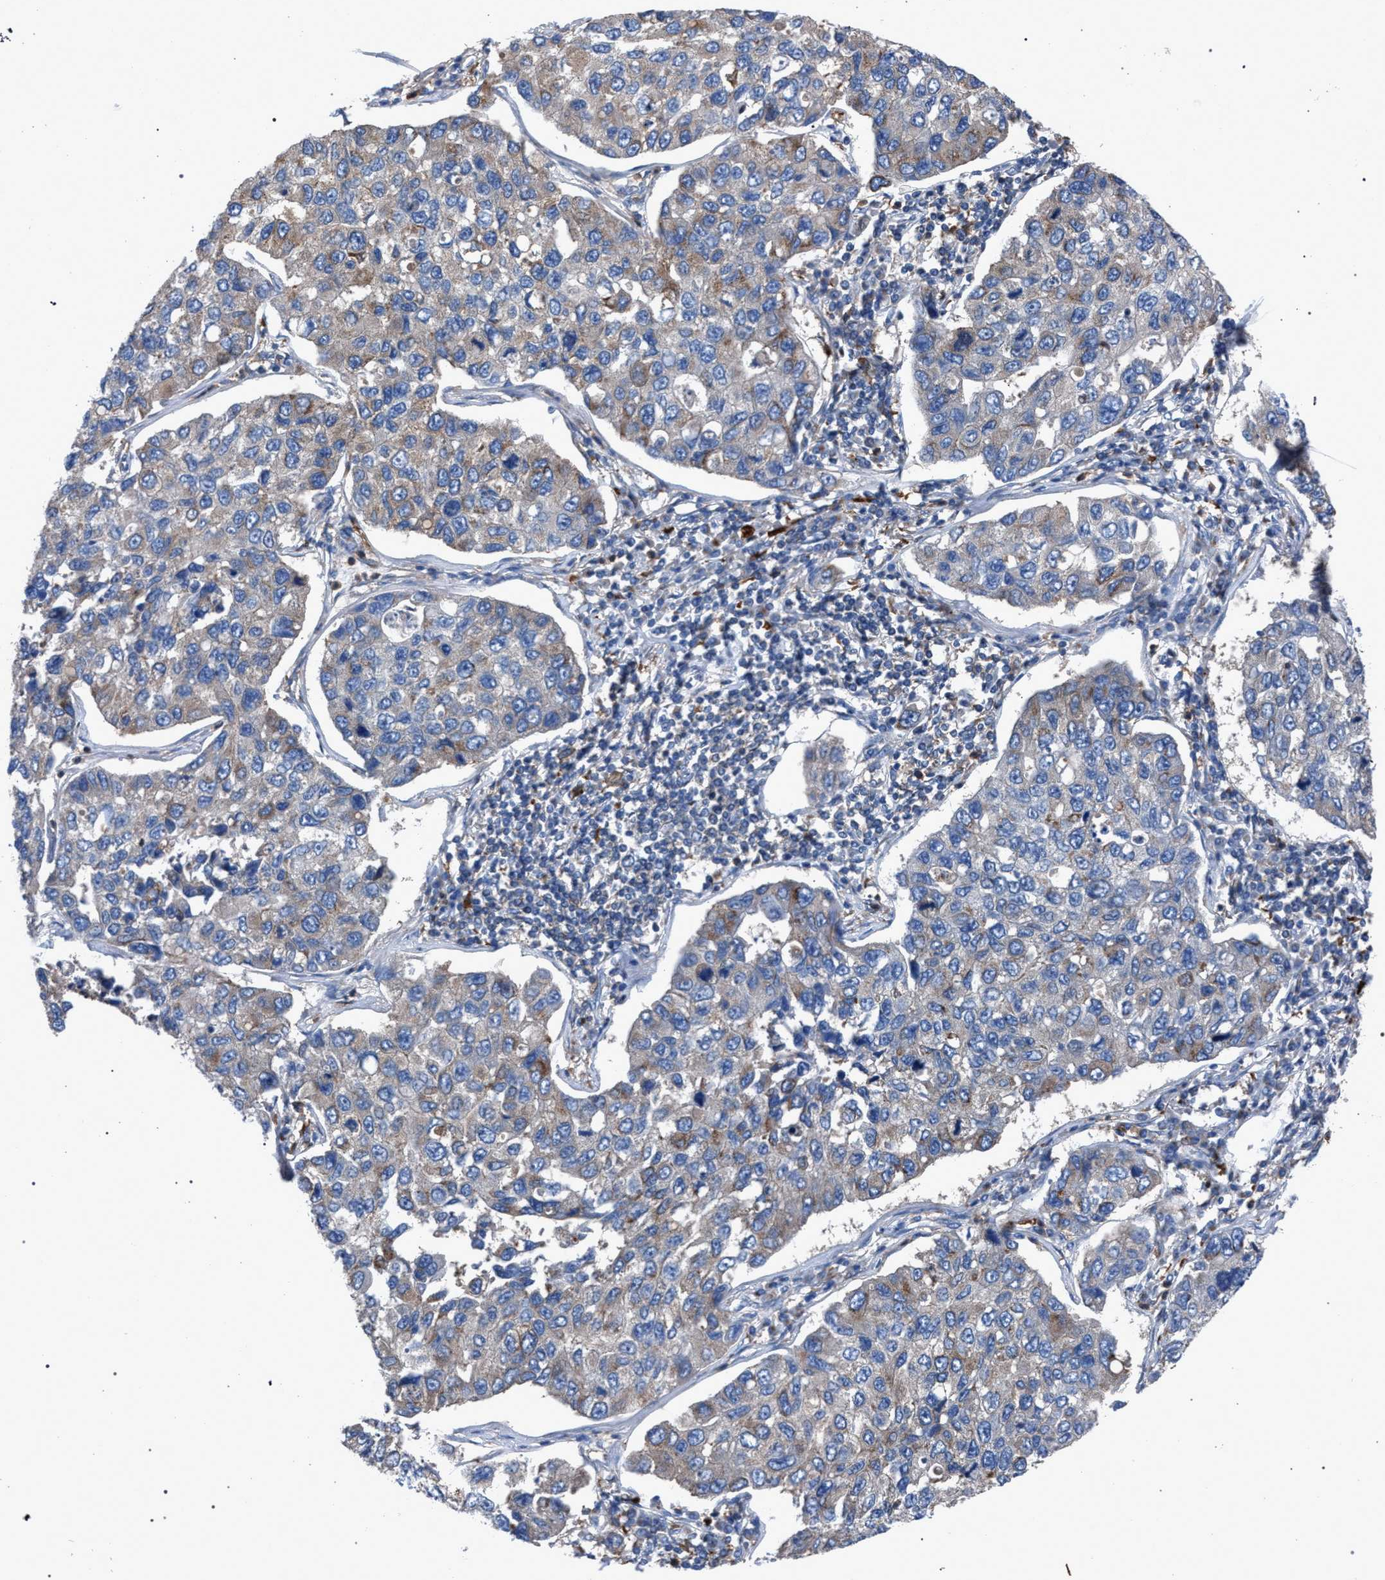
{"staining": {"intensity": "weak", "quantity": "25%-75%", "location": "cytoplasmic/membranous"}, "tissue": "lung cancer", "cell_type": "Tumor cells", "image_type": "cancer", "snomed": [{"axis": "morphology", "description": "Adenocarcinoma, NOS"}, {"axis": "topography", "description": "Lung"}], "caption": "Lung cancer was stained to show a protein in brown. There is low levels of weak cytoplasmic/membranous expression in about 25%-75% of tumor cells.", "gene": "ATP6V0A1", "patient": {"sex": "male", "age": 64}}